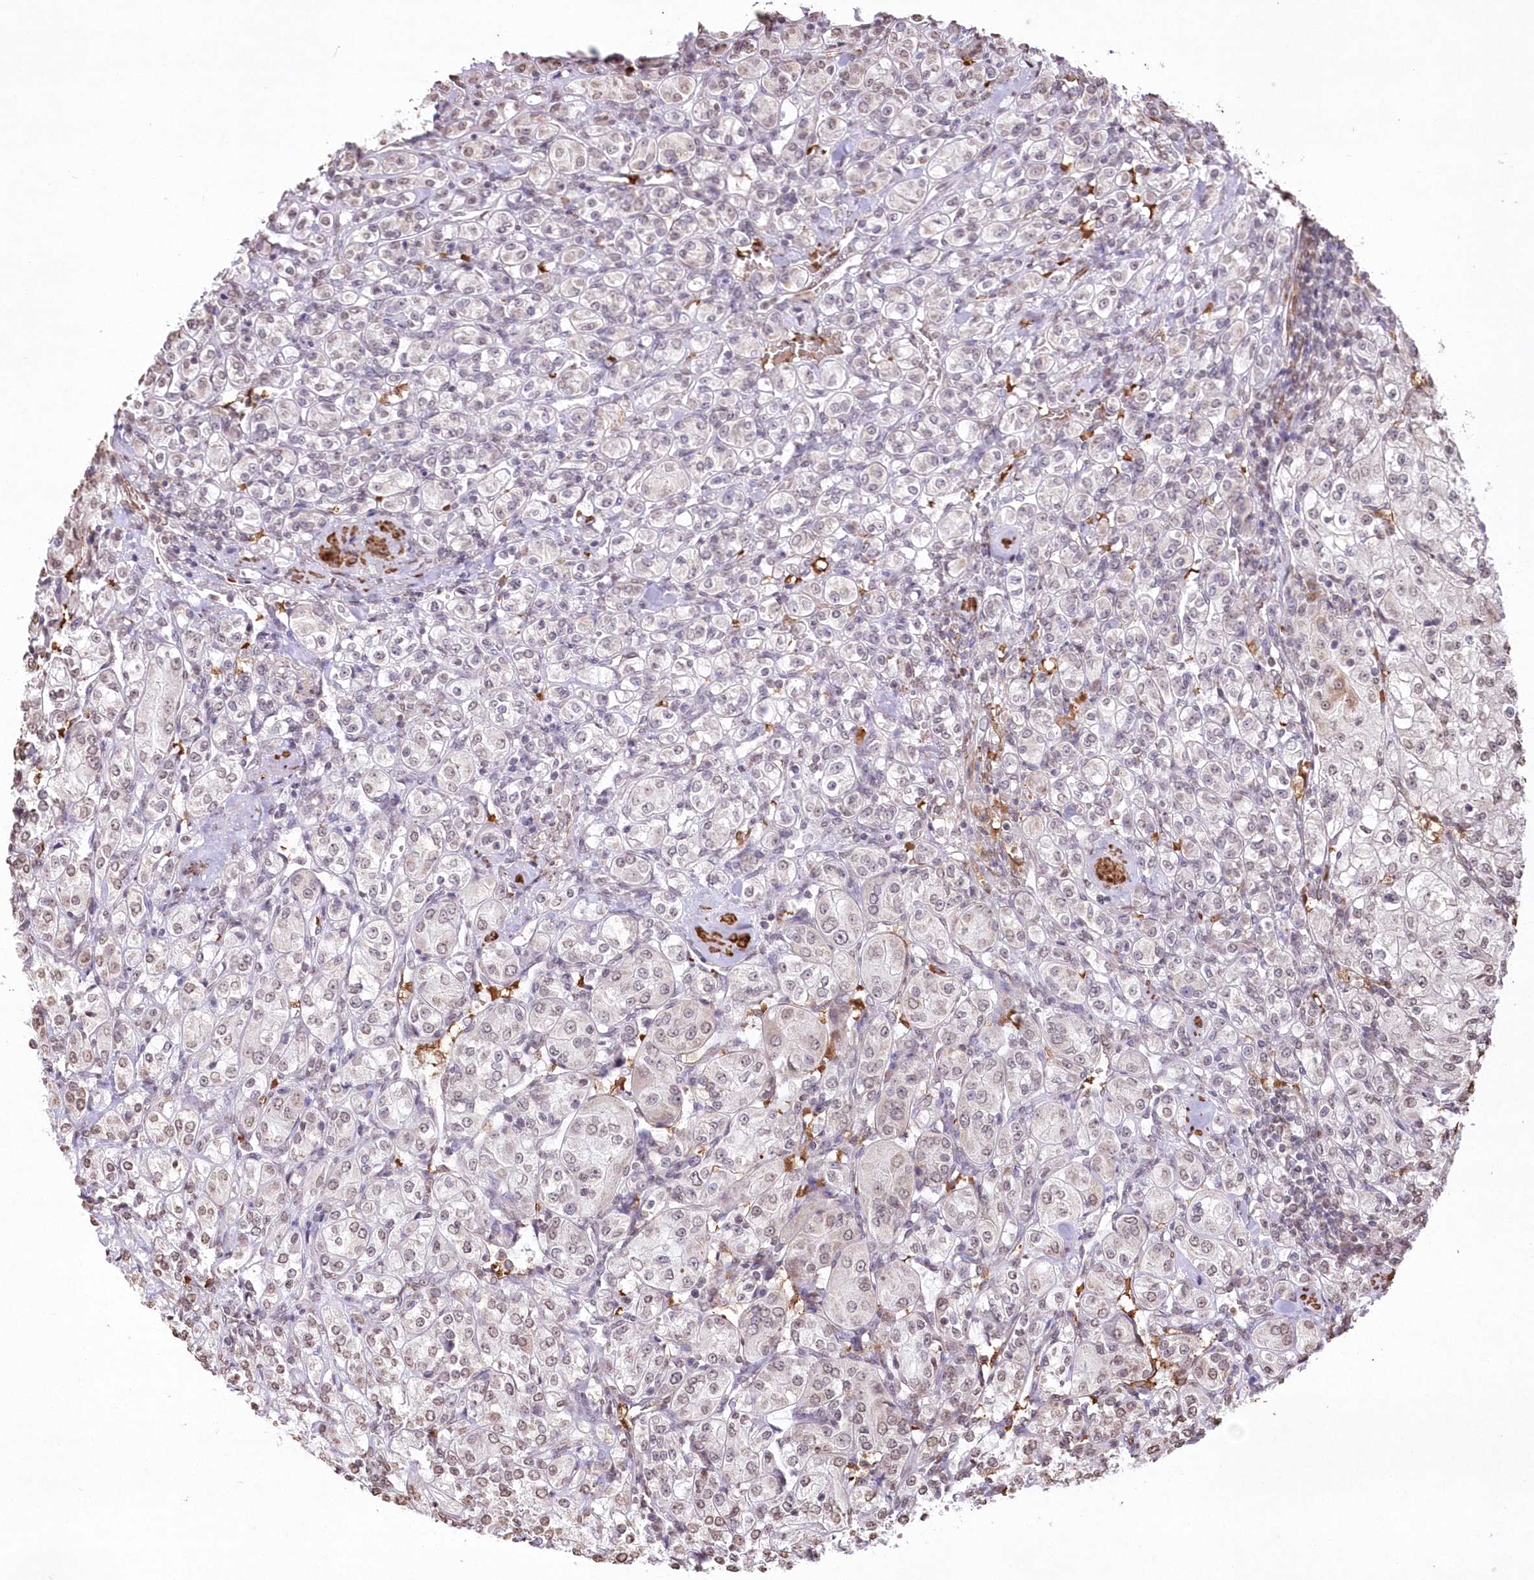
{"staining": {"intensity": "negative", "quantity": "none", "location": "none"}, "tissue": "renal cancer", "cell_type": "Tumor cells", "image_type": "cancer", "snomed": [{"axis": "morphology", "description": "Adenocarcinoma, NOS"}, {"axis": "topography", "description": "Kidney"}], "caption": "Tumor cells are negative for brown protein staining in renal adenocarcinoma.", "gene": "RBM27", "patient": {"sex": "male", "age": 77}}